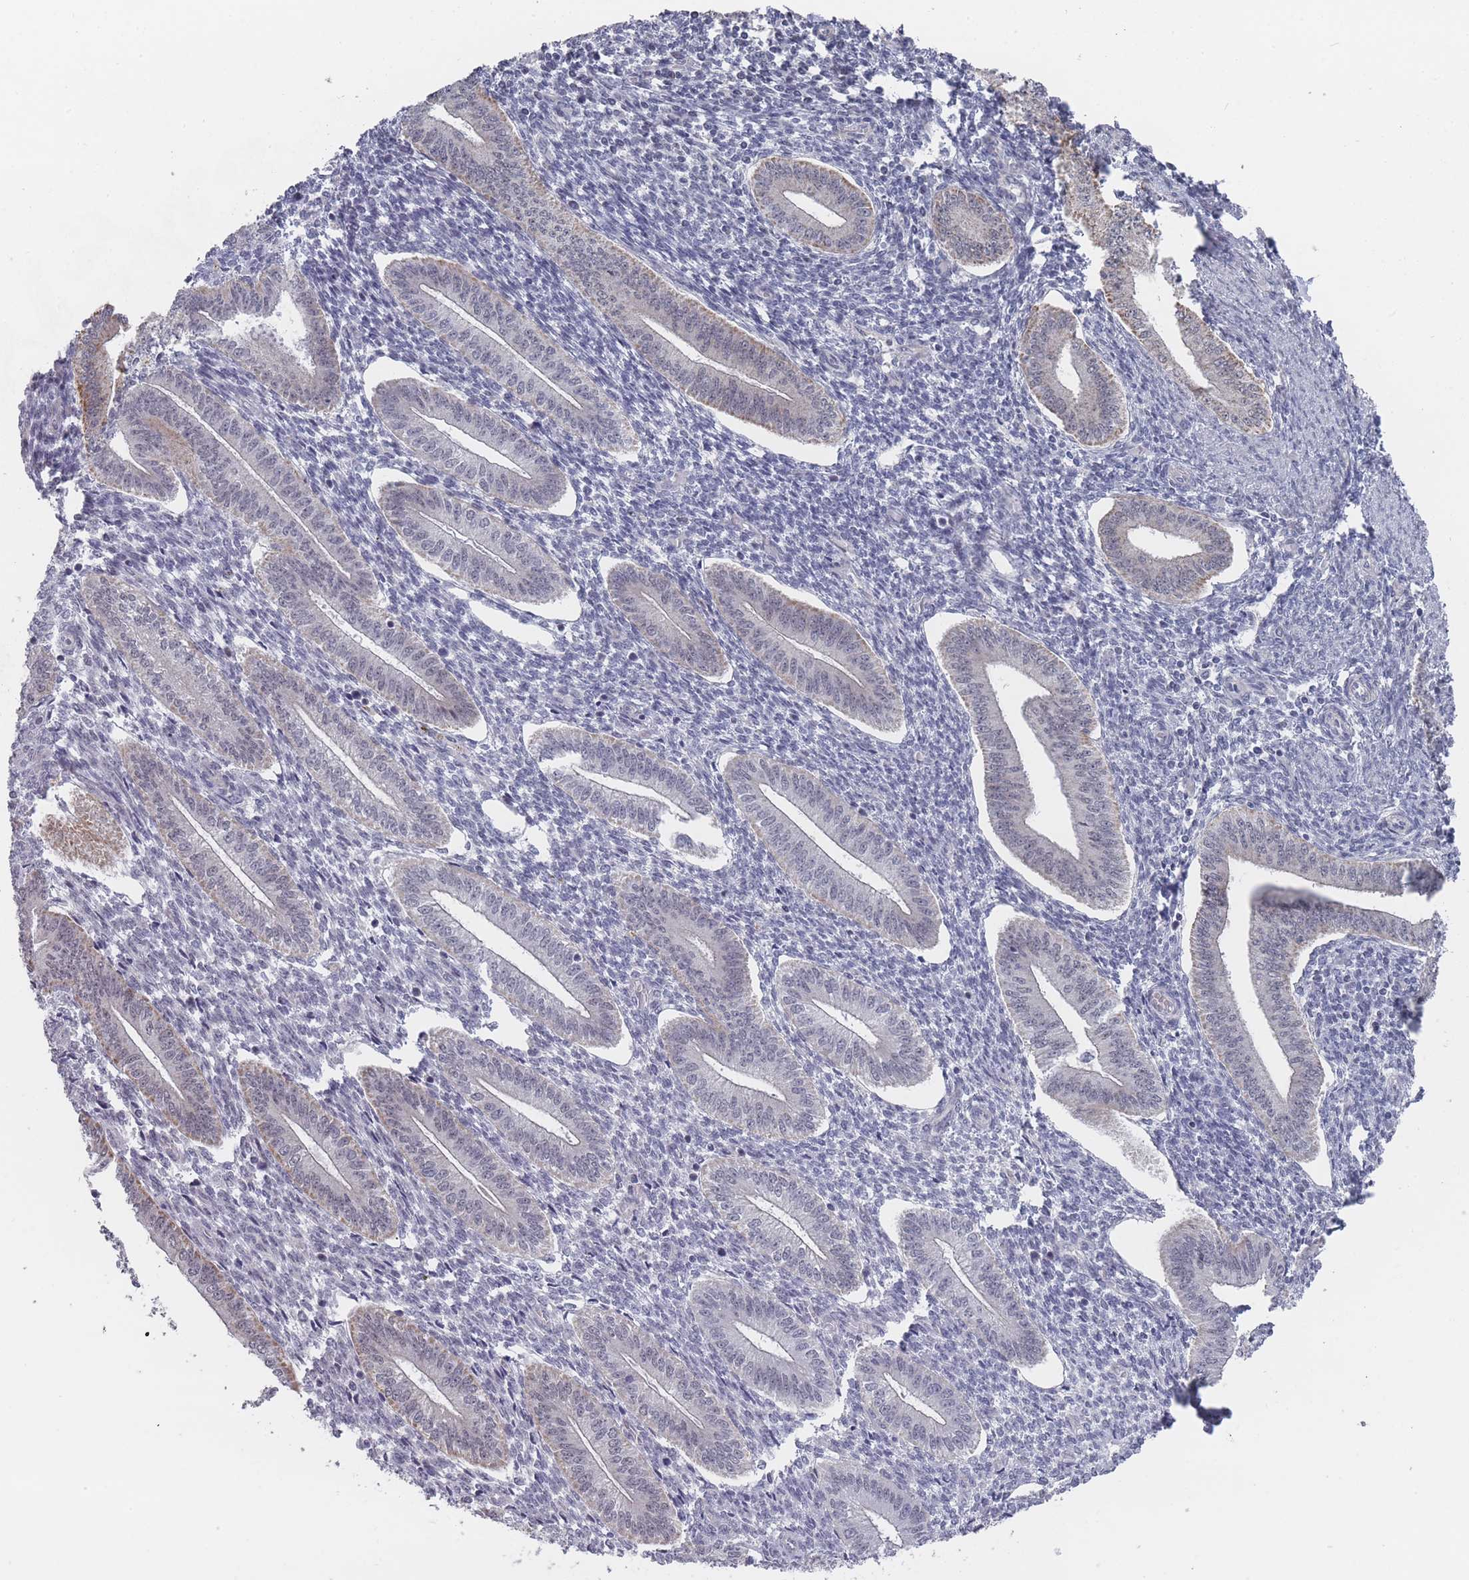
{"staining": {"intensity": "negative", "quantity": "none", "location": "none"}, "tissue": "endometrium", "cell_type": "Cells in endometrial stroma", "image_type": "normal", "snomed": [{"axis": "morphology", "description": "Normal tissue, NOS"}, {"axis": "topography", "description": "Endometrium"}], "caption": "Immunohistochemistry of unremarkable human endometrium demonstrates no positivity in cells in endometrial stroma. (Stains: DAB IHC with hematoxylin counter stain, Microscopy: brightfield microscopy at high magnification).", "gene": "TRARG1", "patient": {"sex": "female", "age": 34}}